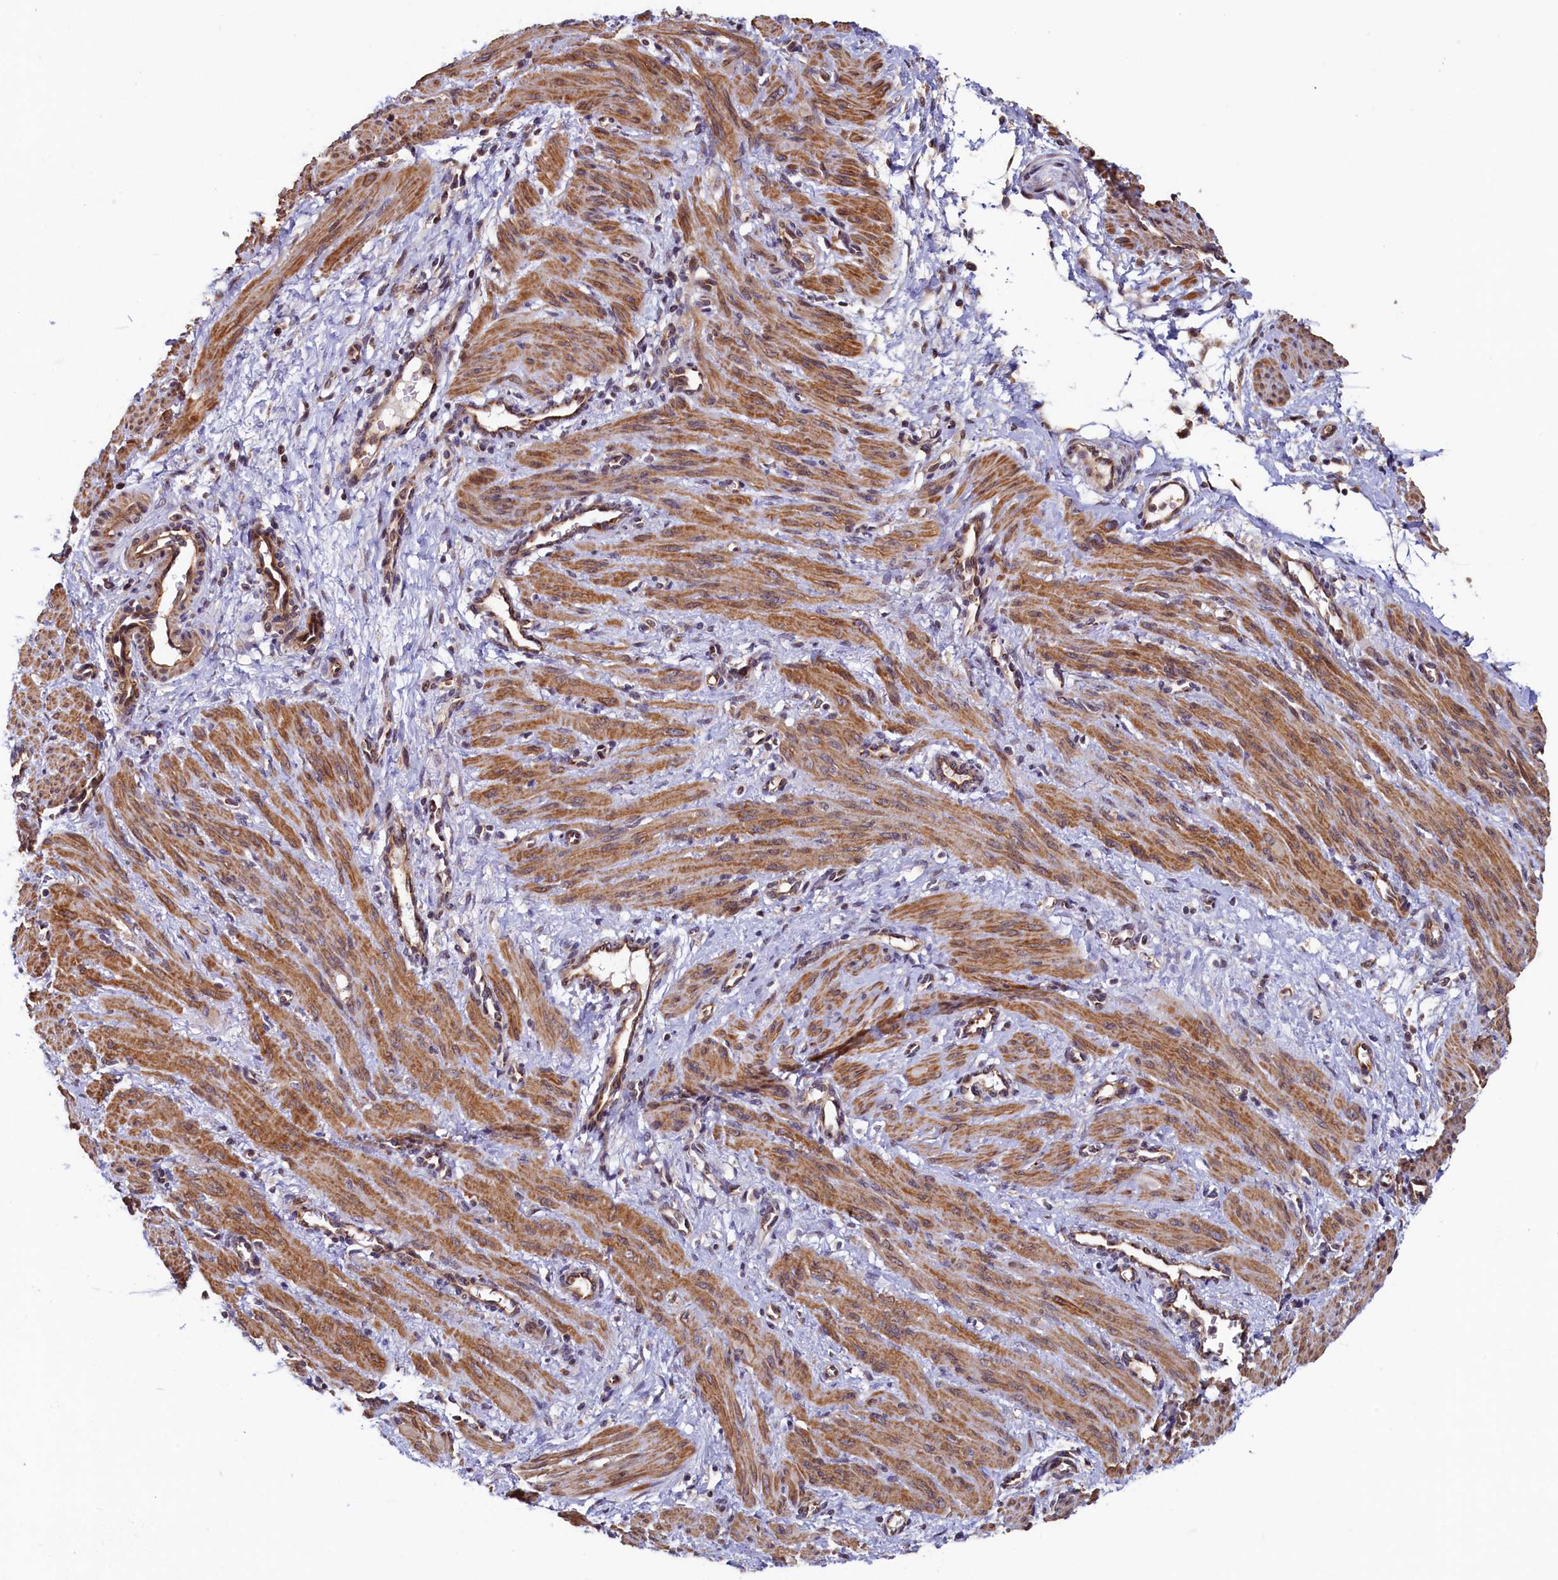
{"staining": {"intensity": "moderate", "quantity": ">75%", "location": "cytoplasmic/membranous"}, "tissue": "smooth muscle", "cell_type": "Smooth muscle cells", "image_type": "normal", "snomed": [{"axis": "morphology", "description": "Normal tissue, NOS"}, {"axis": "topography", "description": "Endometrium"}], "caption": "Immunohistochemistry (IHC) staining of normal smooth muscle, which reveals medium levels of moderate cytoplasmic/membranous staining in about >75% of smooth muscle cells indicating moderate cytoplasmic/membranous protein positivity. The staining was performed using DAB (3,3'-diaminobenzidine) (brown) for protein detection and nuclei were counterstained in hematoxylin (blue).", "gene": "TMEM181", "patient": {"sex": "female", "age": 33}}